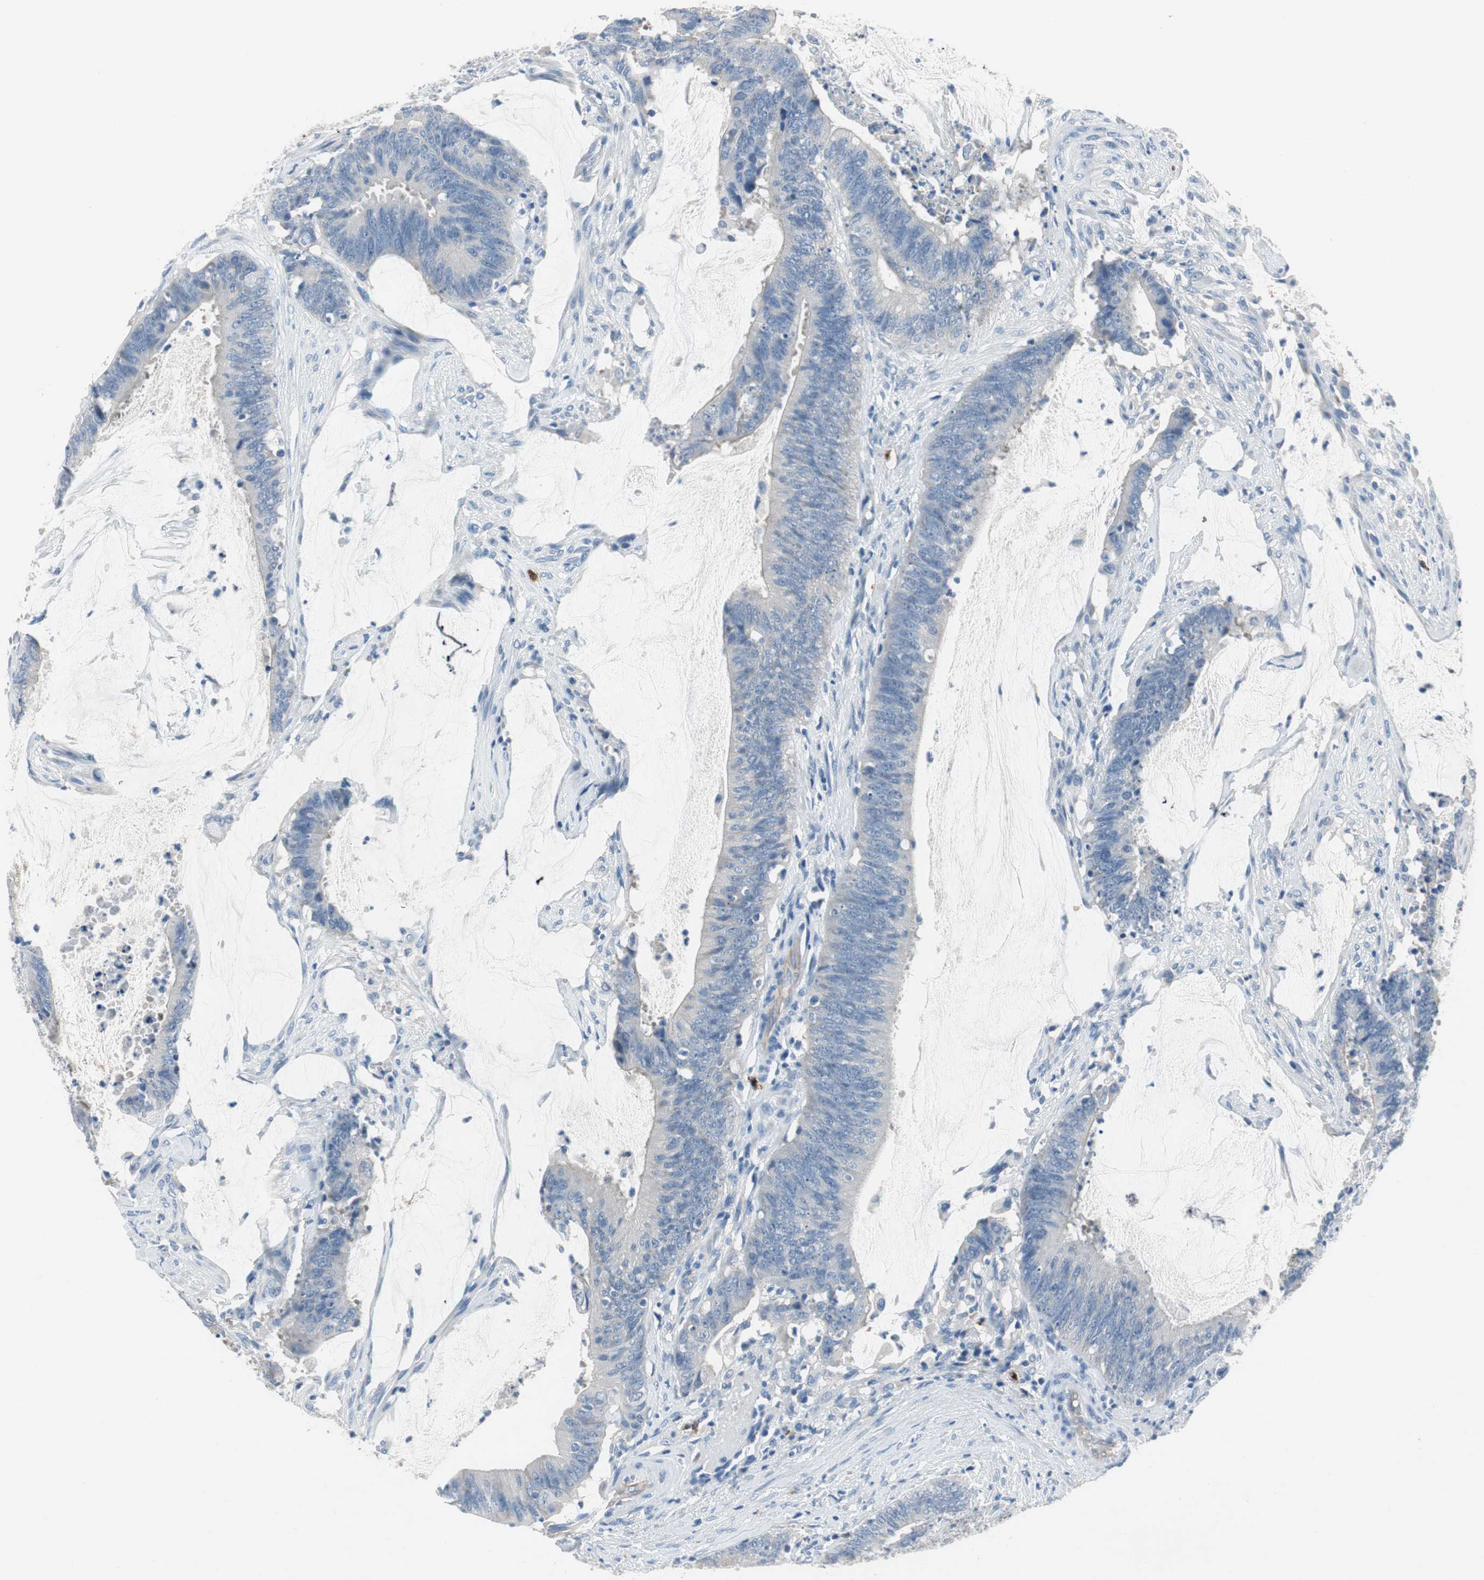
{"staining": {"intensity": "negative", "quantity": "none", "location": "none"}, "tissue": "colorectal cancer", "cell_type": "Tumor cells", "image_type": "cancer", "snomed": [{"axis": "morphology", "description": "Adenocarcinoma, NOS"}, {"axis": "topography", "description": "Rectum"}], "caption": "DAB (3,3'-diaminobenzidine) immunohistochemical staining of adenocarcinoma (colorectal) shows no significant expression in tumor cells.", "gene": "CPA3", "patient": {"sex": "female", "age": 66}}